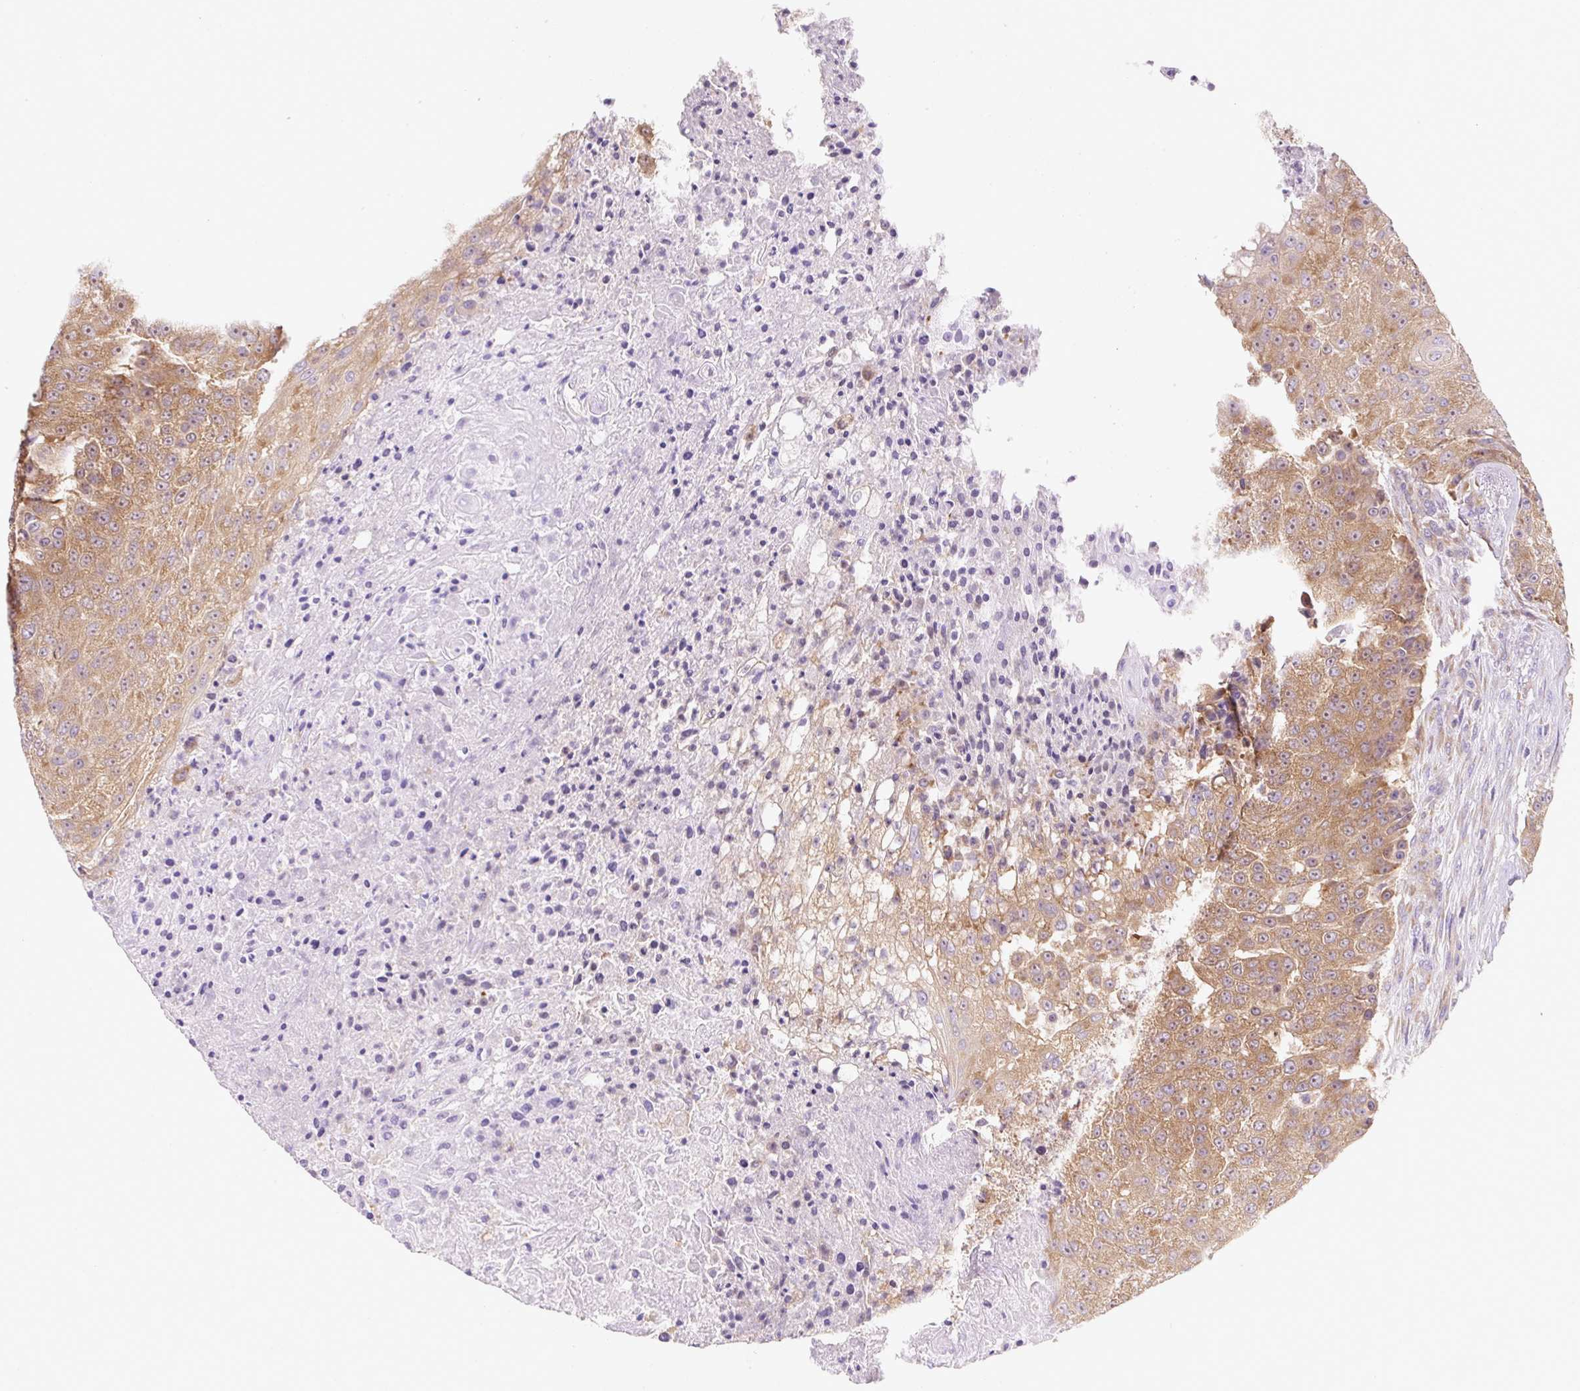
{"staining": {"intensity": "moderate", "quantity": ">75%", "location": "cytoplasmic/membranous"}, "tissue": "urothelial cancer", "cell_type": "Tumor cells", "image_type": "cancer", "snomed": [{"axis": "morphology", "description": "Urothelial carcinoma, High grade"}, {"axis": "topography", "description": "Urinary bladder"}], "caption": "Moderate cytoplasmic/membranous protein expression is appreciated in approximately >75% of tumor cells in urothelial cancer.", "gene": "RPL18A", "patient": {"sex": "female", "age": 63}}